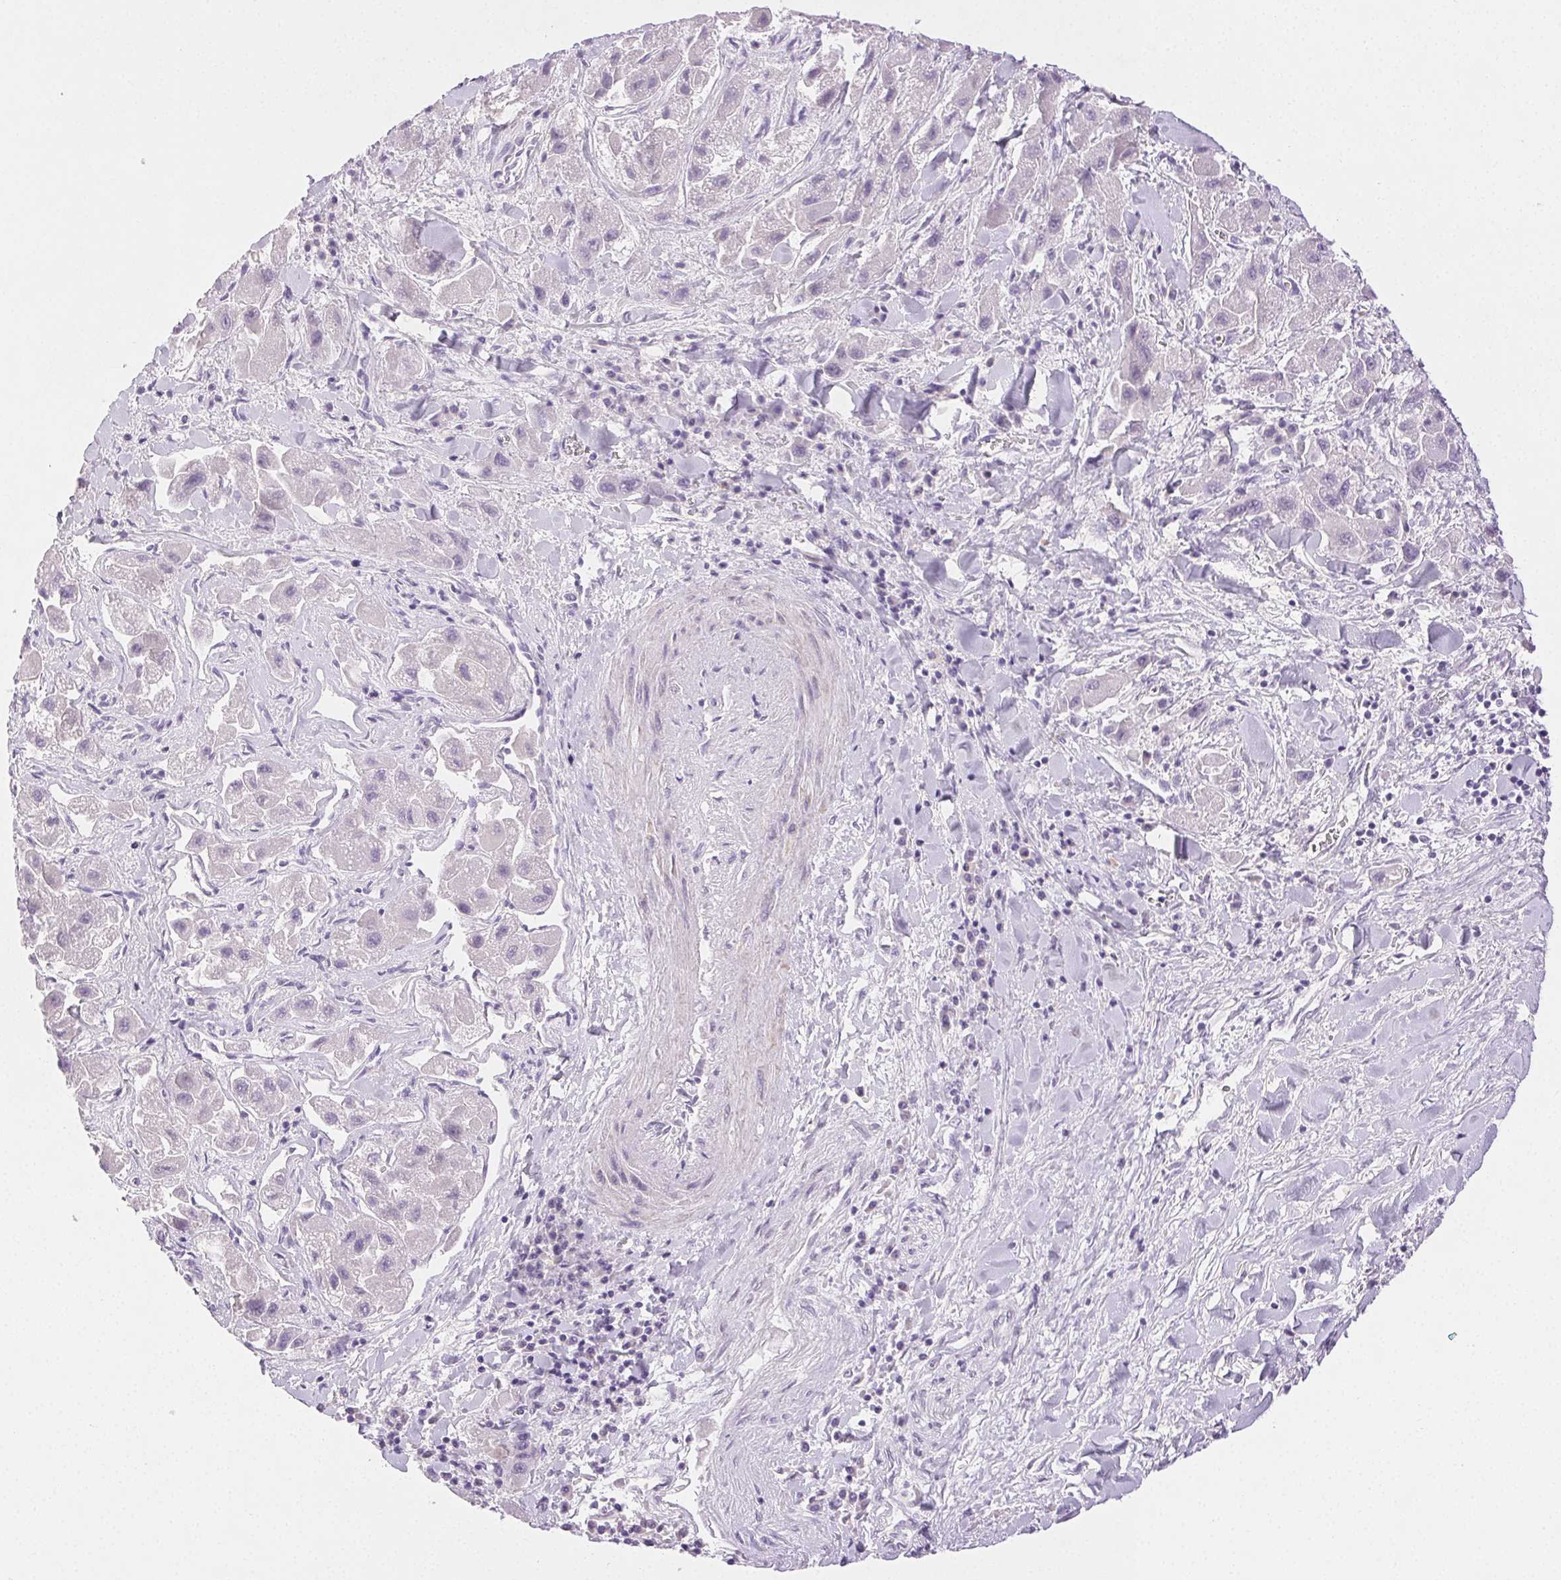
{"staining": {"intensity": "negative", "quantity": "none", "location": "none"}, "tissue": "liver cancer", "cell_type": "Tumor cells", "image_type": "cancer", "snomed": [{"axis": "morphology", "description": "Carcinoma, Hepatocellular, NOS"}, {"axis": "topography", "description": "Liver"}], "caption": "Immunohistochemistry micrograph of neoplastic tissue: human liver cancer stained with DAB (3,3'-diaminobenzidine) displays no significant protein staining in tumor cells.", "gene": "EMX2", "patient": {"sex": "male", "age": 24}}